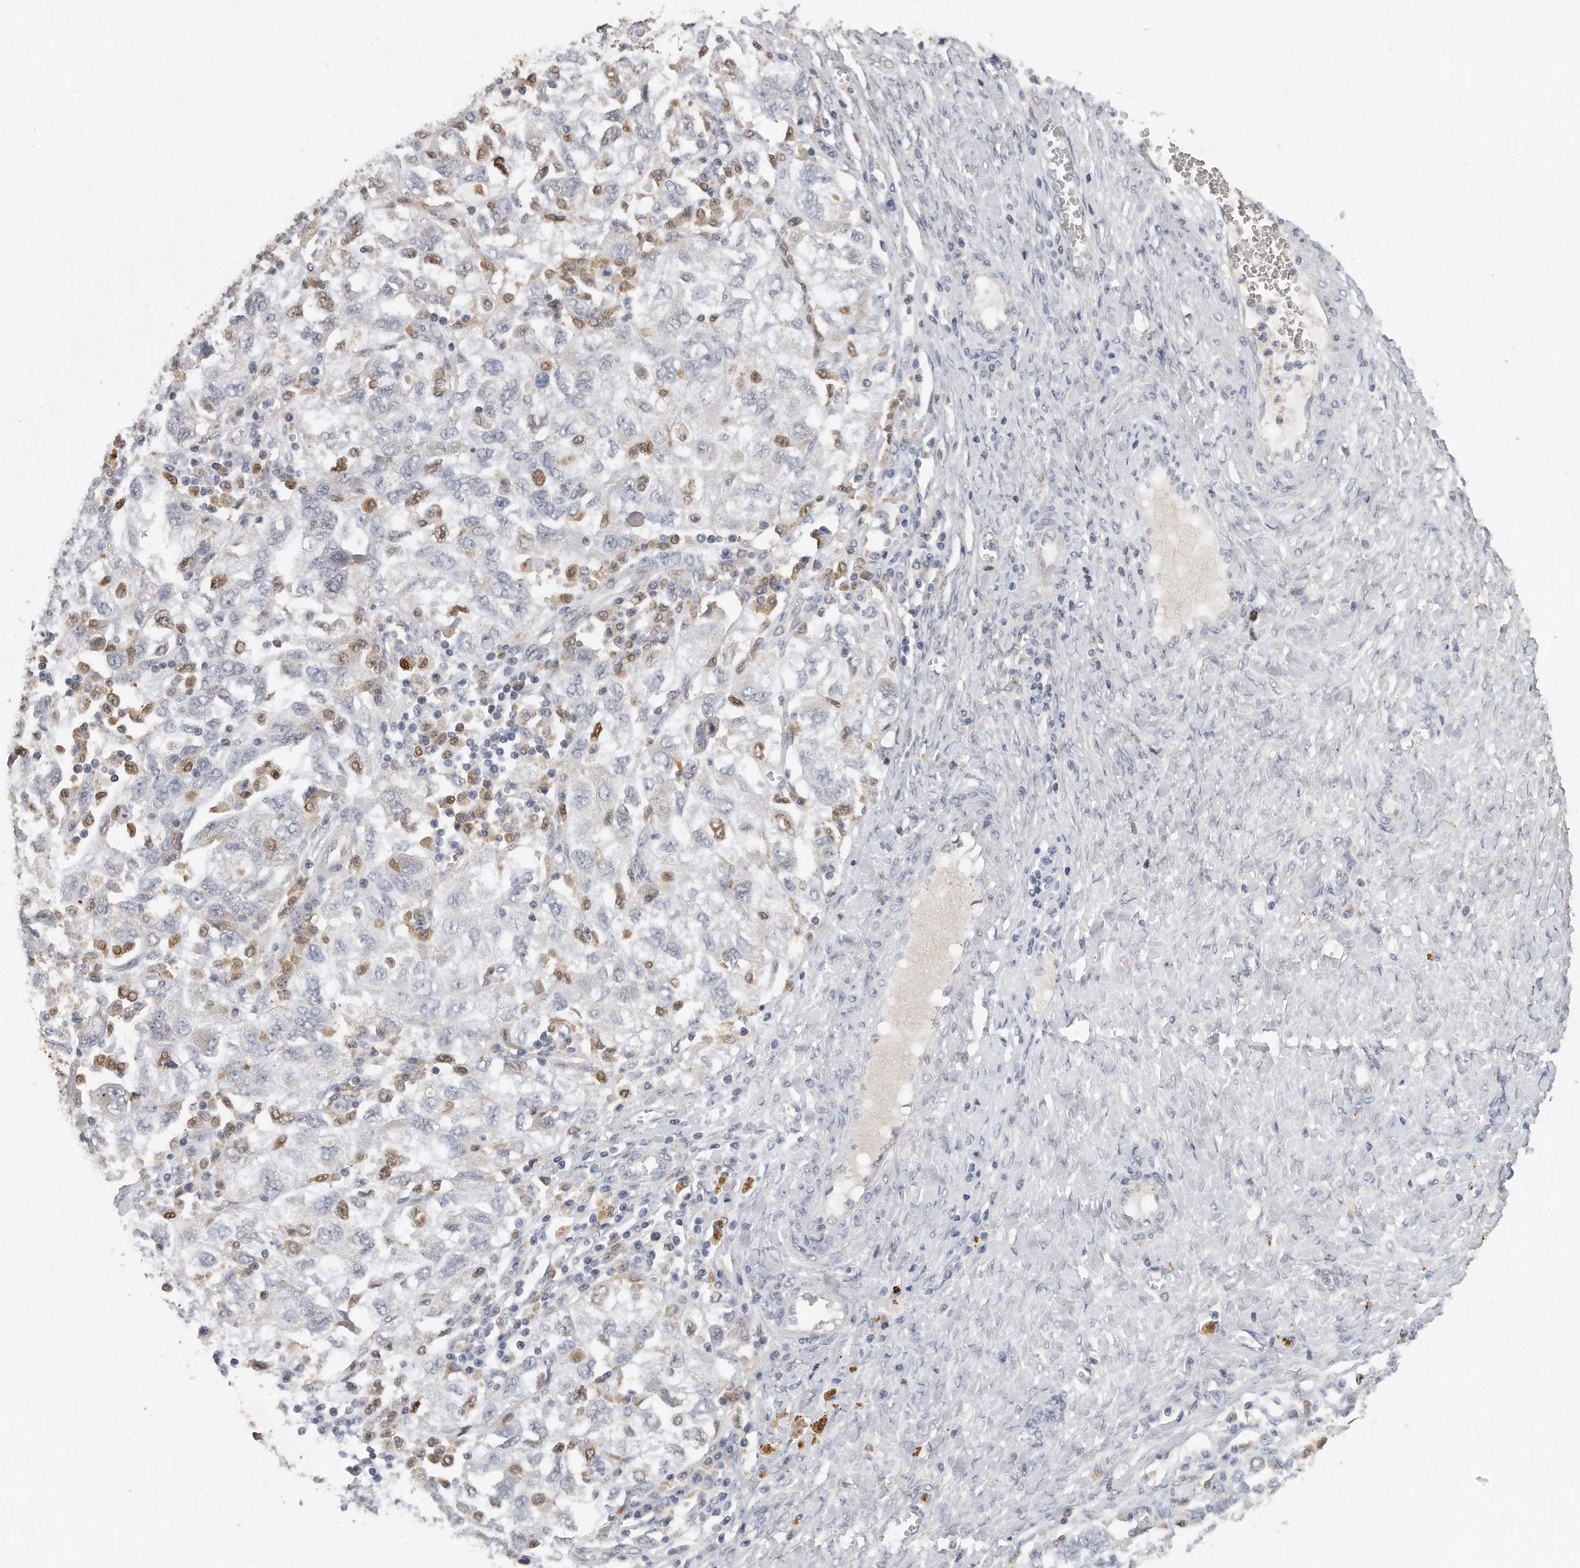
{"staining": {"intensity": "negative", "quantity": "none", "location": "none"}, "tissue": "ovarian cancer", "cell_type": "Tumor cells", "image_type": "cancer", "snomed": [{"axis": "morphology", "description": "Carcinoma, NOS"}, {"axis": "morphology", "description": "Cystadenocarcinoma, serous, NOS"}, {"axis": "topography", "description": "Ovary"}], "caption": "Tumor cells show no significant protein expression in ovarian cancer (serous cystadenocarcinoma). (DAB (3,3'-diaminobenzidine) immunohistochemistry with hematoxylin counter stain).", "gene": "CAMK1", "patient": {"sex": "female", "age": 69}}